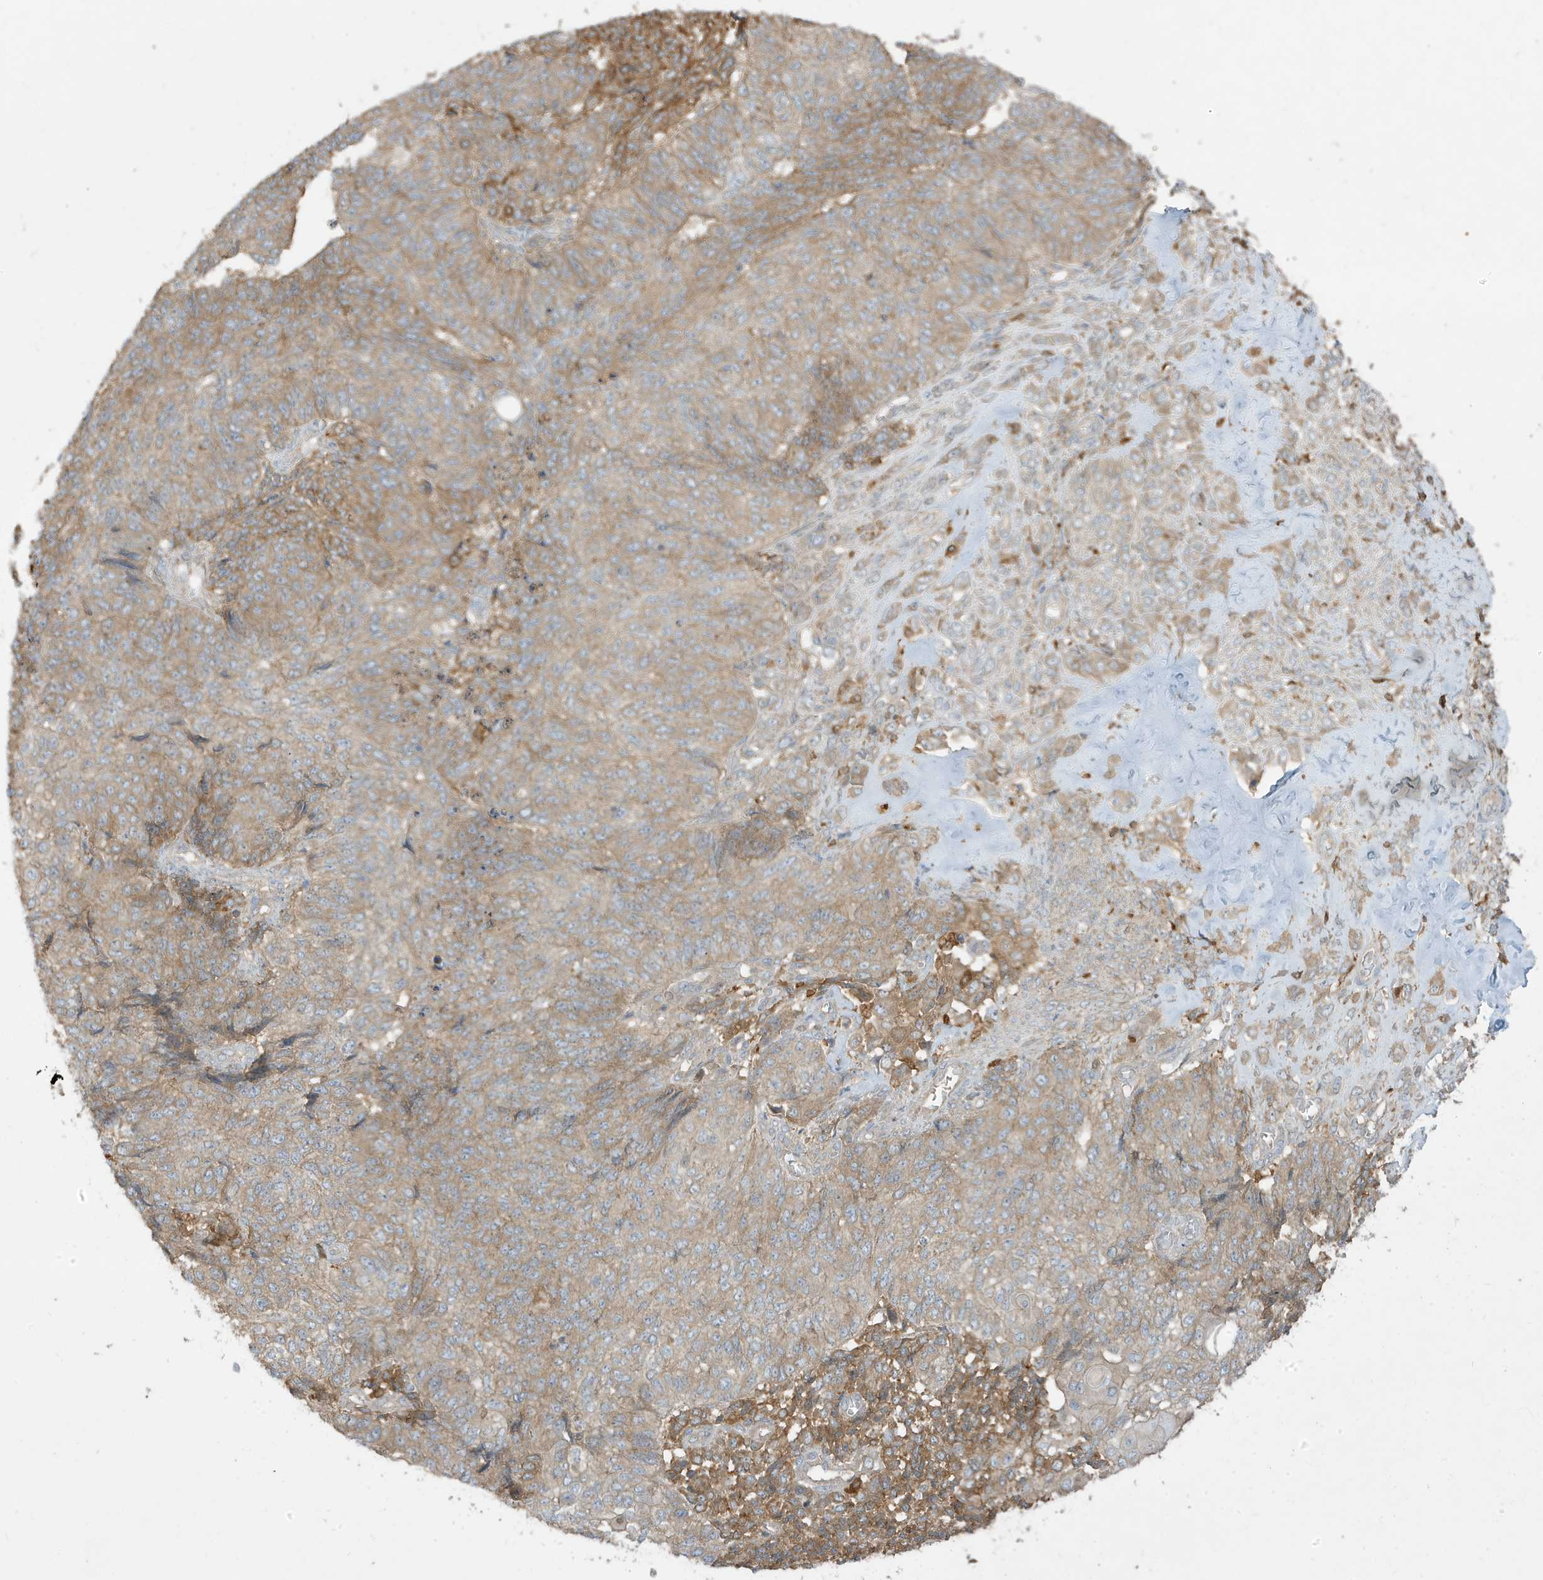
{"staining": {"intensity": "weak", "quantity": "<25%", "location": "cytoplasmic/membranous"}, "tissue": "endometrial cancer", "cell_type": "Tumor cells", "image_type": "cancer", "snomed": [{"axis": "morphology", "description": "Adenocarcinoma, NOS"}, {"axis": "topography", "description": "Endometrium"}], "caption": "A micrograph of human adenocarcinoma (endometrial) is negative for staining in tumor cells. (Stains: DAB (3,3'-diaminobenzidine) immunohistochemistry (IHC) with hematoxylin counter stain, Microscopy: brightfield microscopy at high magnification).", "gene": "ABTB1", "patient": {"sex": "female", "age": 32}}